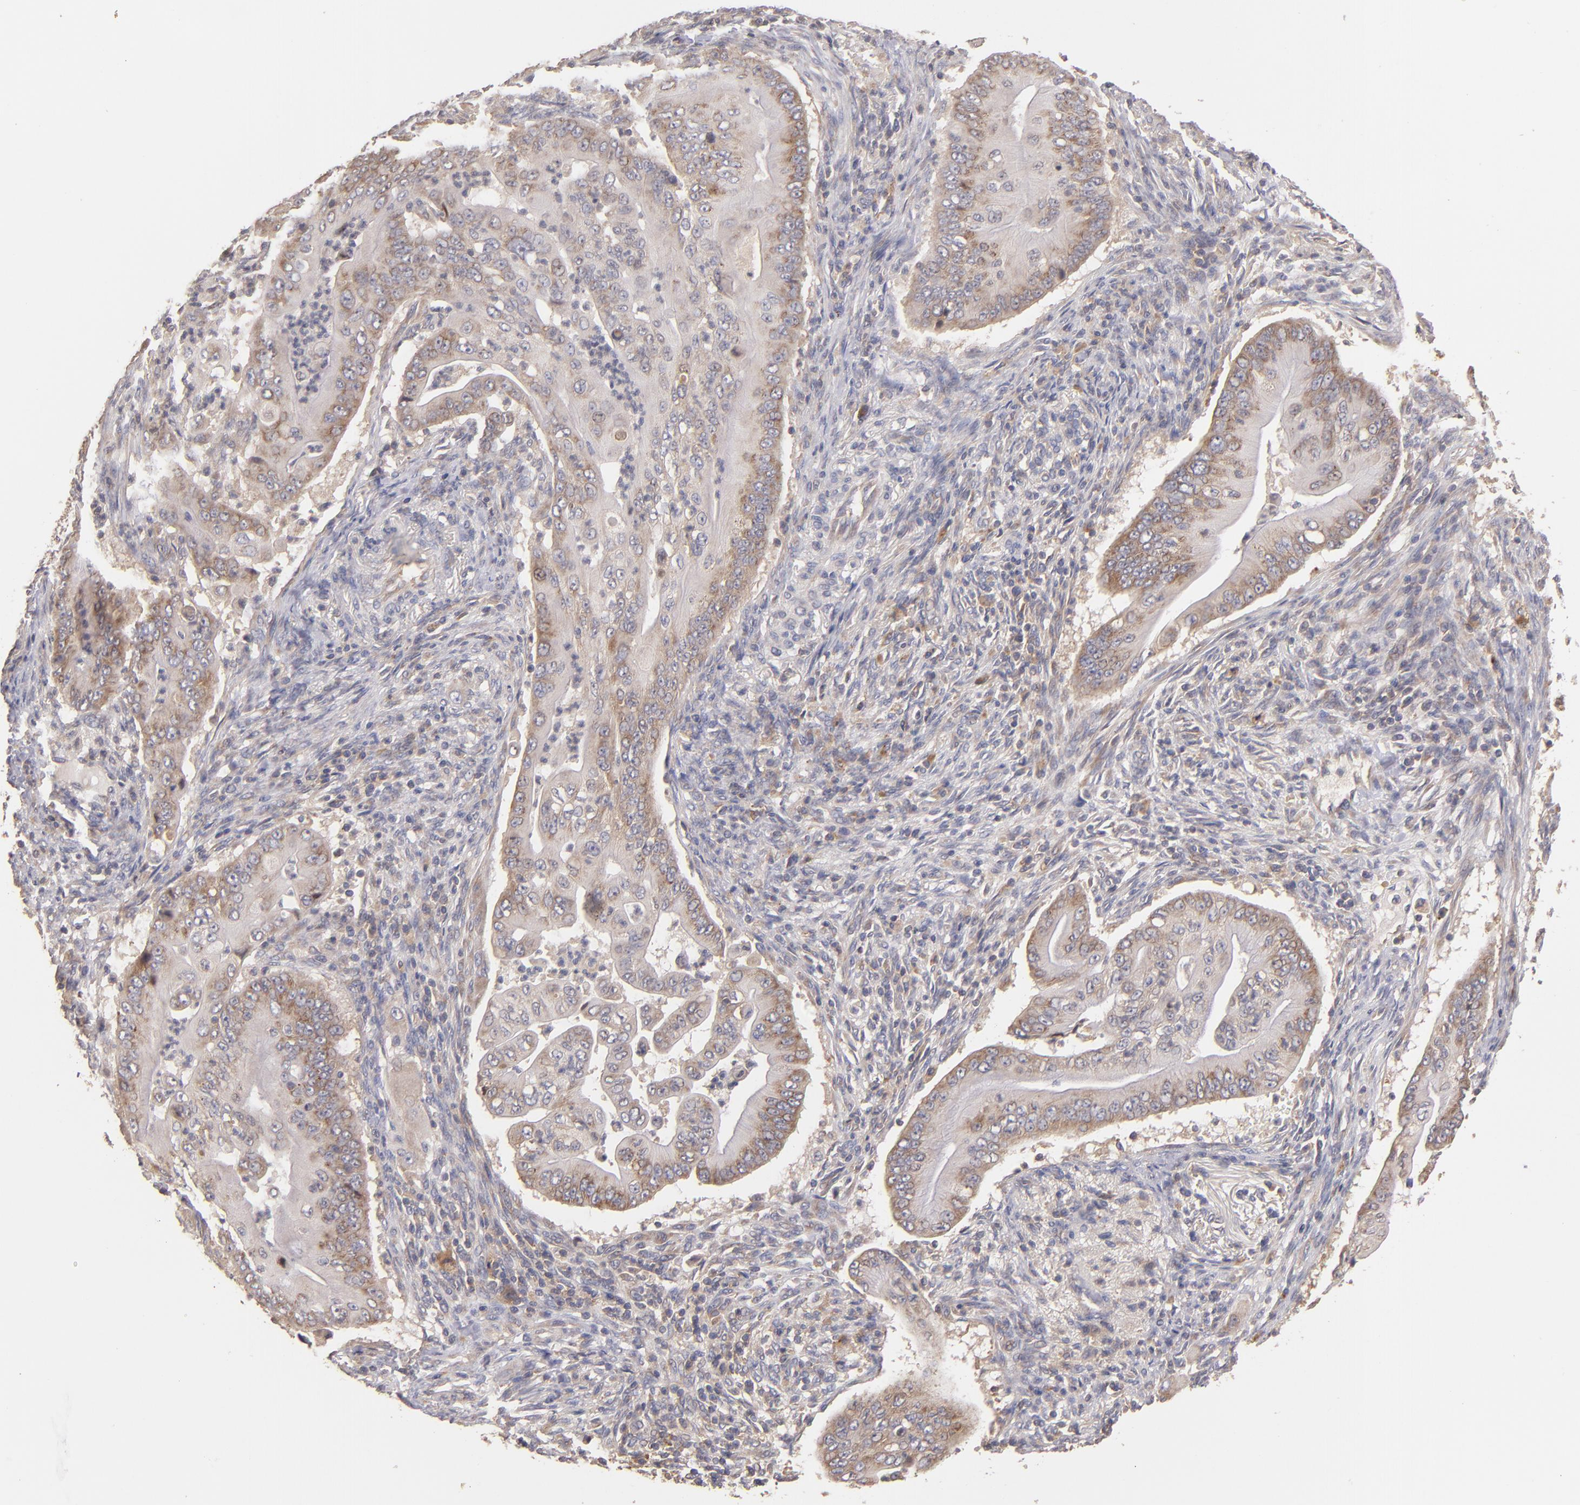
{"staining": {"intensity": "weak", "quantity": "25%-75%", "location": "cytoplasmic/membranous"}, "tissue": "pancreatic cancer", "cell_type": "Tumor cells", "image_type": "cancer", "snomed": [{"axis": "morphology", "description": "Adenocarcinoma, NOS"}, {"axis": "topography", "description": "Pancreas"}], "caption": "Immunohistochemistry (IHC) of adenocarcinoma (pancreatic) reveals low levels of weak cytoplasmic/membranous staining in about 25%-75% of tumor cells. Using DAB (3,3'-diaminobenzidine) (brown) and hematoxylin (blue) stains, captured at high magnification using brightfield microscopy.", "gene": "UPF3B", "patient": {"sex": "male", "age": 62}}